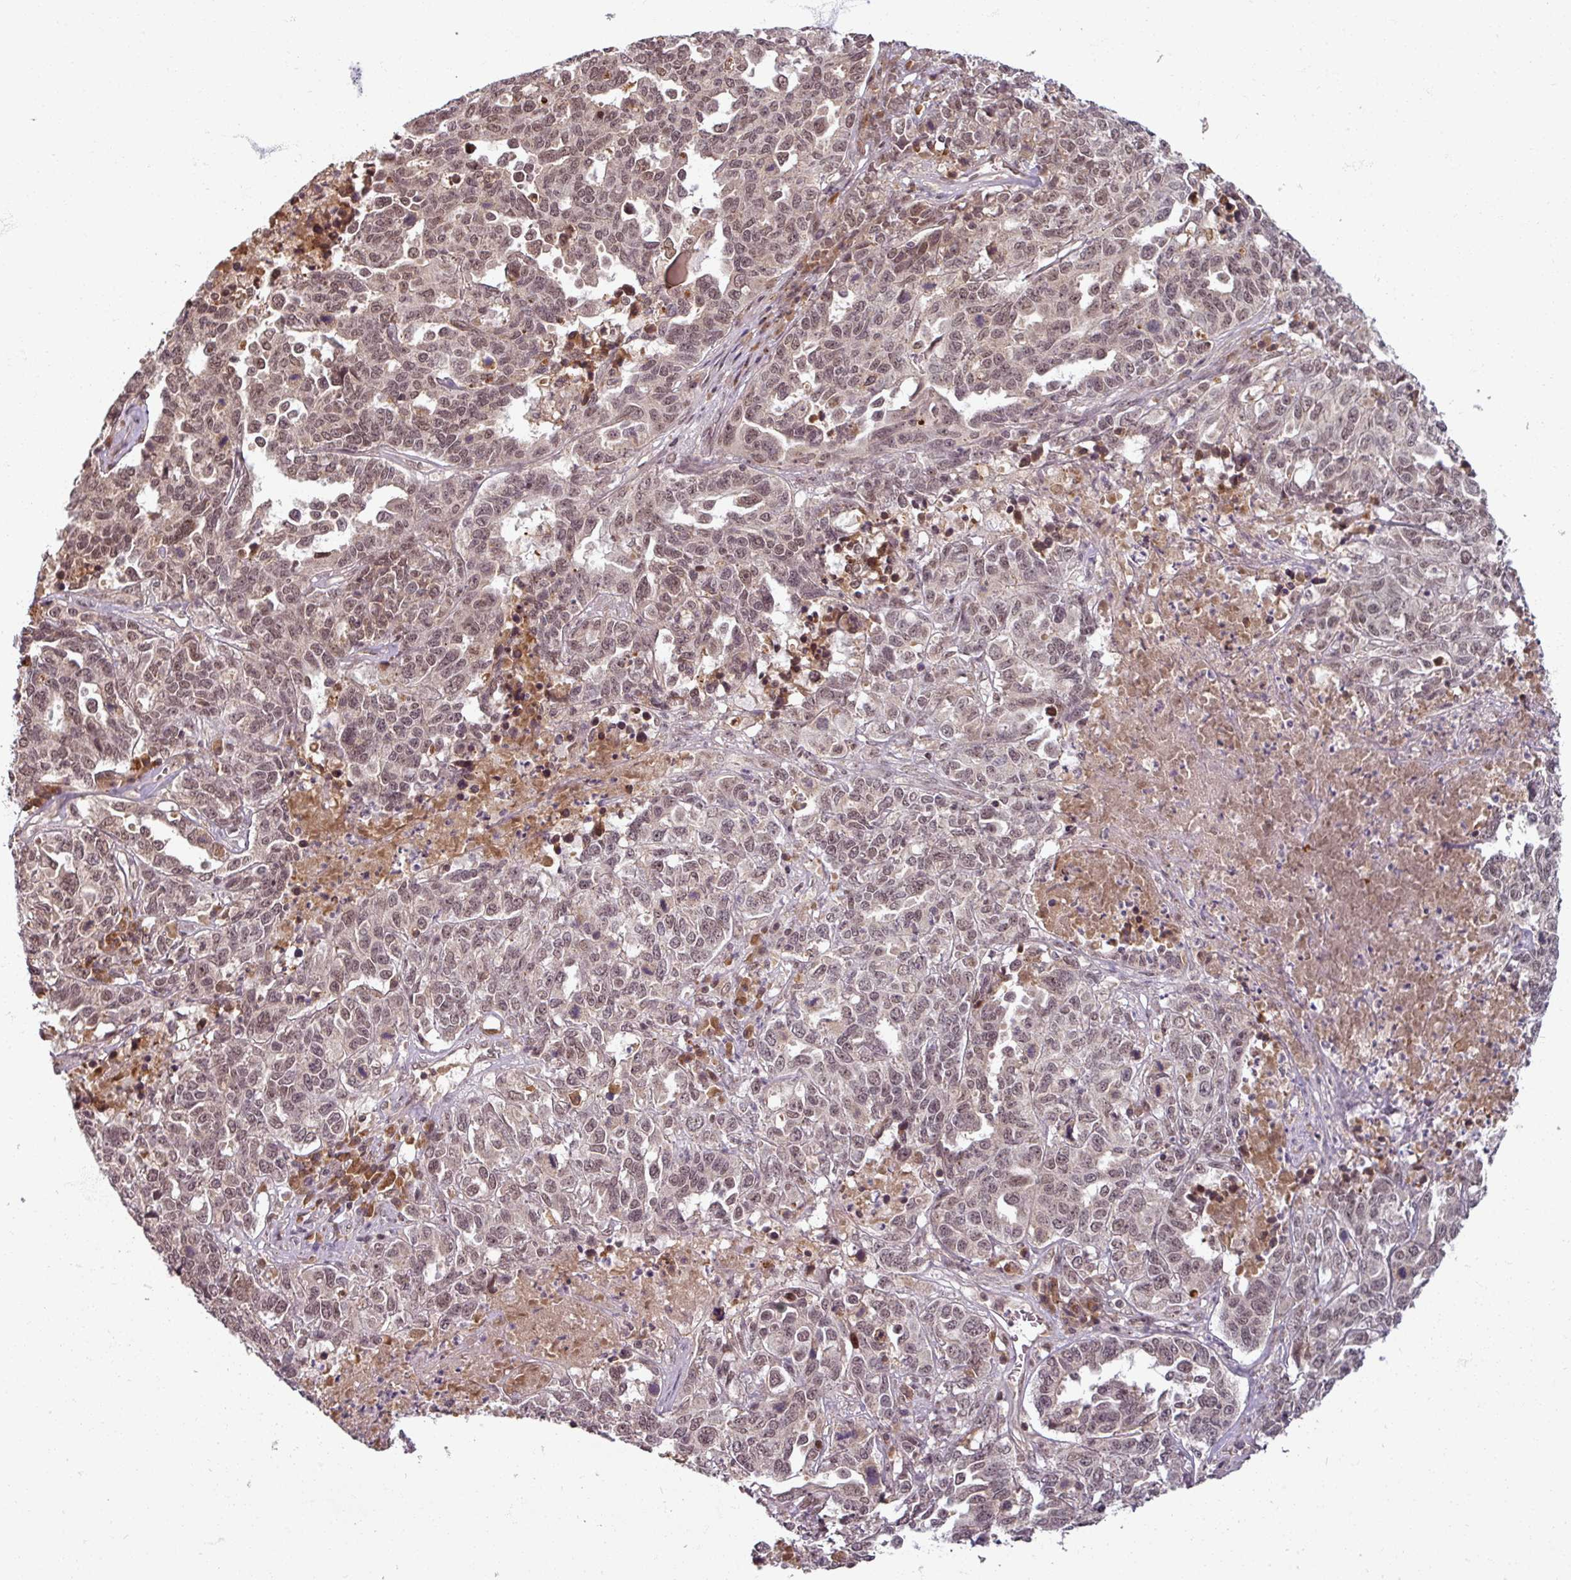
{"staining": {"intensity": "weak", "quantity": ">75%", "location": "nuclear"}, "tissue": "ovarian cancer", "cell_type": "Tumor cells", "image_type": "cancer", "snomed": [{"axis": "morphology", "description": "Carcinoma, endometroid"}, {"axis": "topography", "description": "Ovary"}], "caption": "An immunohistochemistry image of neoplastic tissue is shown. Protein staining in brown labels weak nuclear positivity in ovarian cancer (endometroid carcinoma) within tumor cells.", "gene": "POLR2G", "patient": {"sex": "female", "age": 62}}